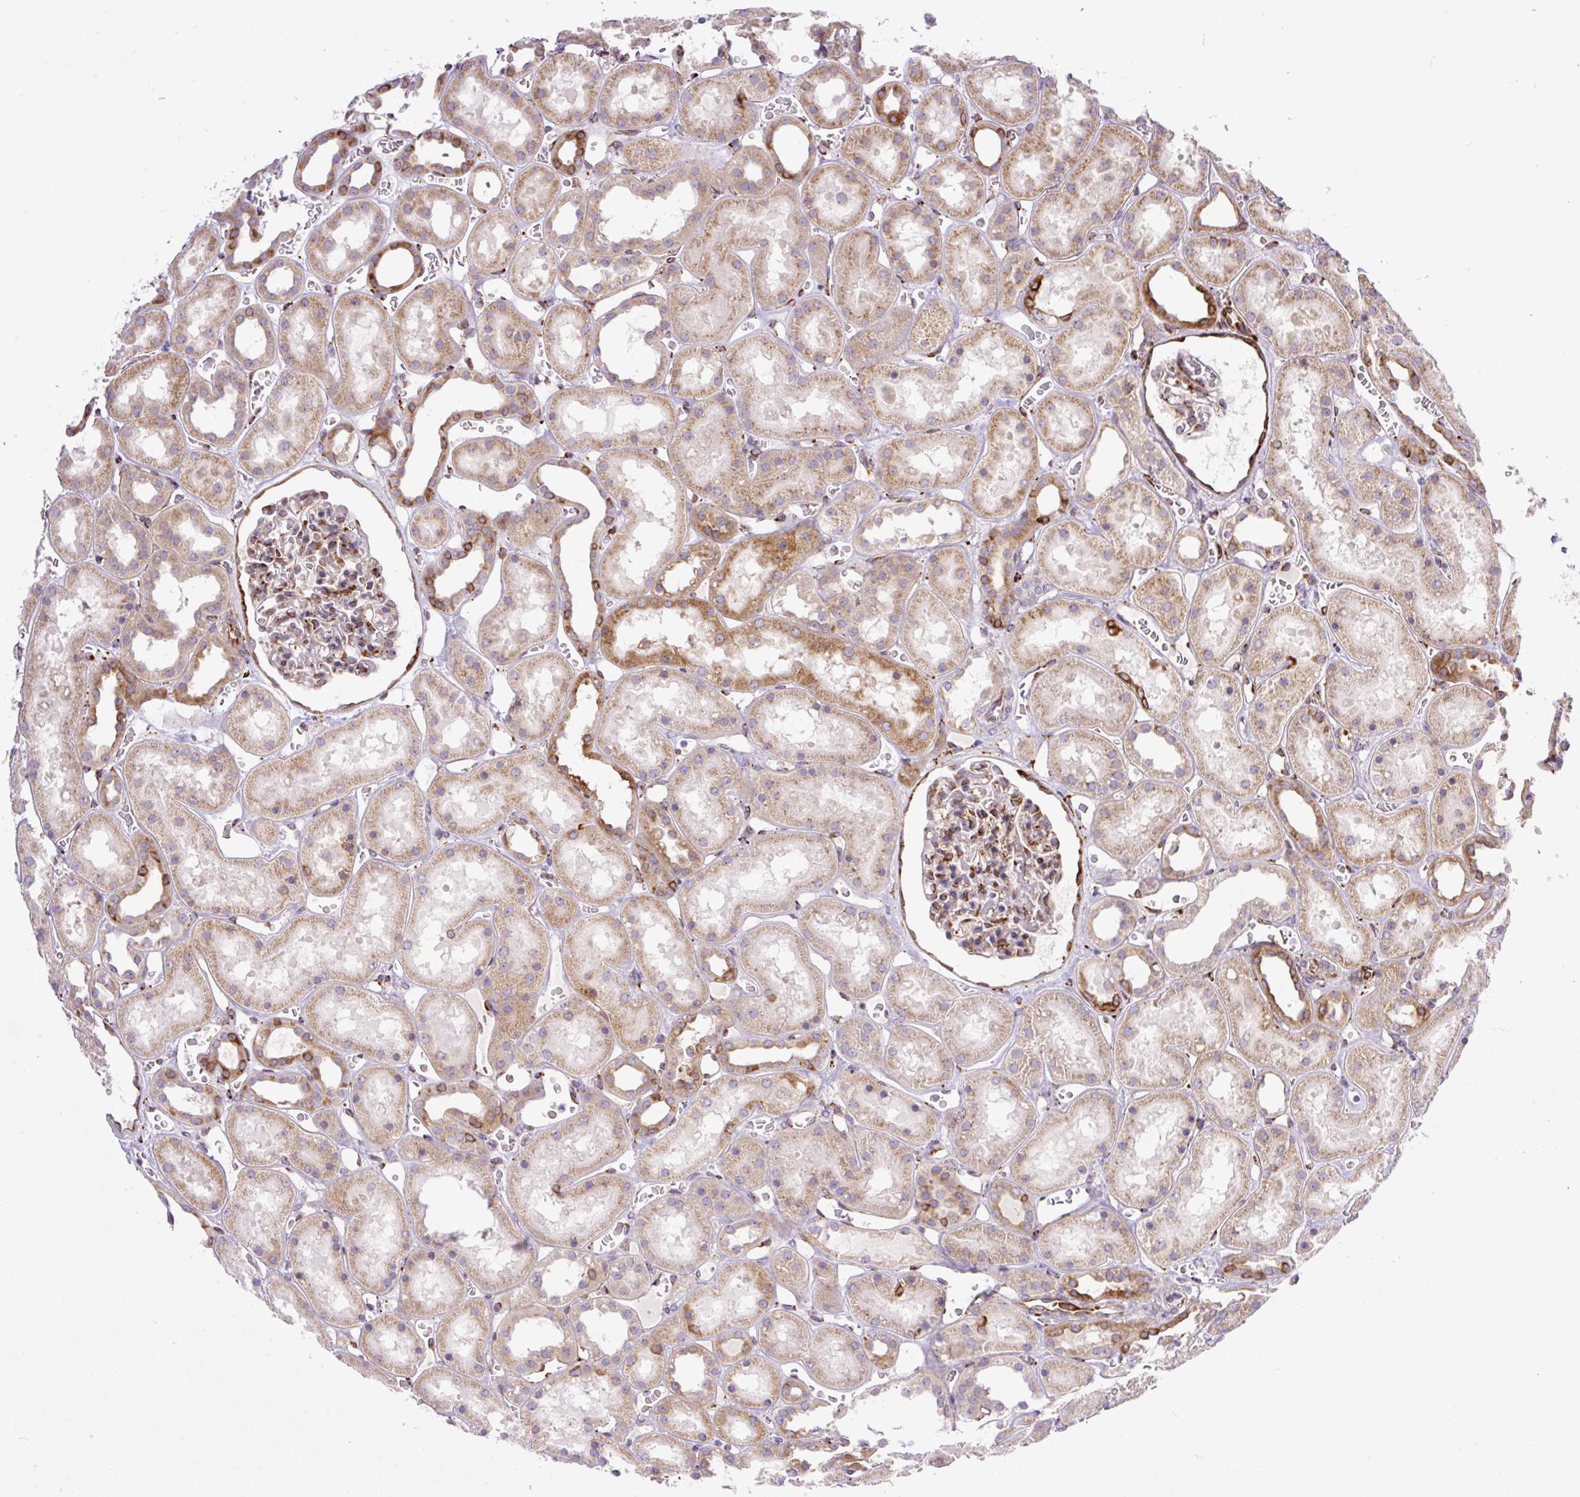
{"staining": {"intensity": "moderate", "quantity": "25%-75%", "location": "cytoplasmic/membranous"}, "tissue": "kidney", "cell_type": "Cells in glomeruli", "image_type": "normal", "snomed": [{"axis": "morphology", "description": "Normal tissue, NOS"}, {"axis": "topography", "description": "Kidney"}], "caption": "Cells in glomeruli display medium levels of moderate cytoplasmic/membranous staining in about 25%-75% of cells in benign human kidney.", "gene": "RAB30", "patient": {"sex": "female", "age": 41}}